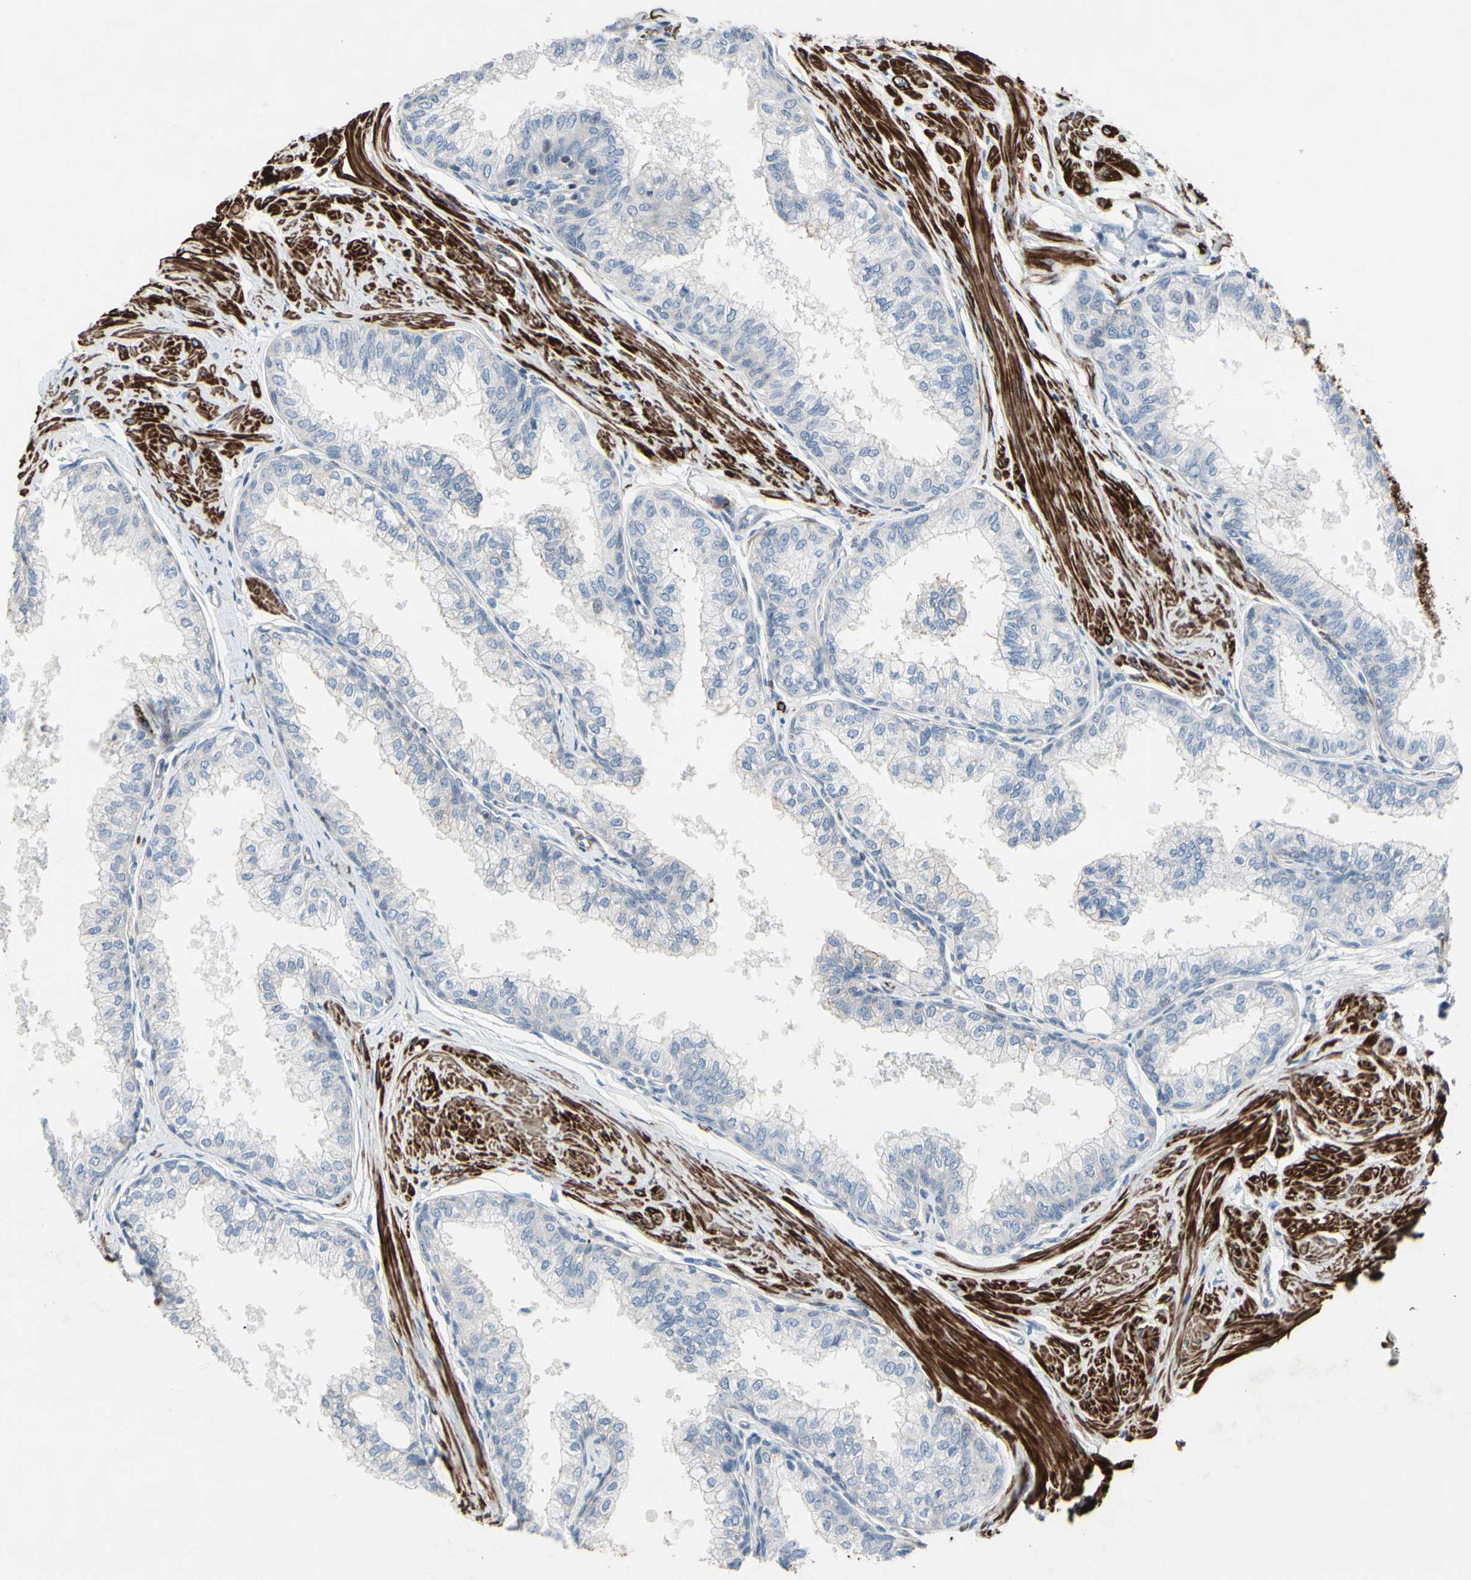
{"staining": {"intensity": "negative", "quantity": "none", "location": "none"}, "tissue": "prostate", "cell_type": "Glandular cells", "image_type": "normal", "snomed": [{"axis": "morphology", "description": "Normal tissue, NOS"}, {"axis": "topography", "description": "Prostate"}, {"axis": "topography", "description": "Seminal veicle"}], "caption": "Glandular cells are negative for protein expression in unremarkable human prostate.", "gene": "TPM1", "patient": {"sex": "male", "age": 60}}